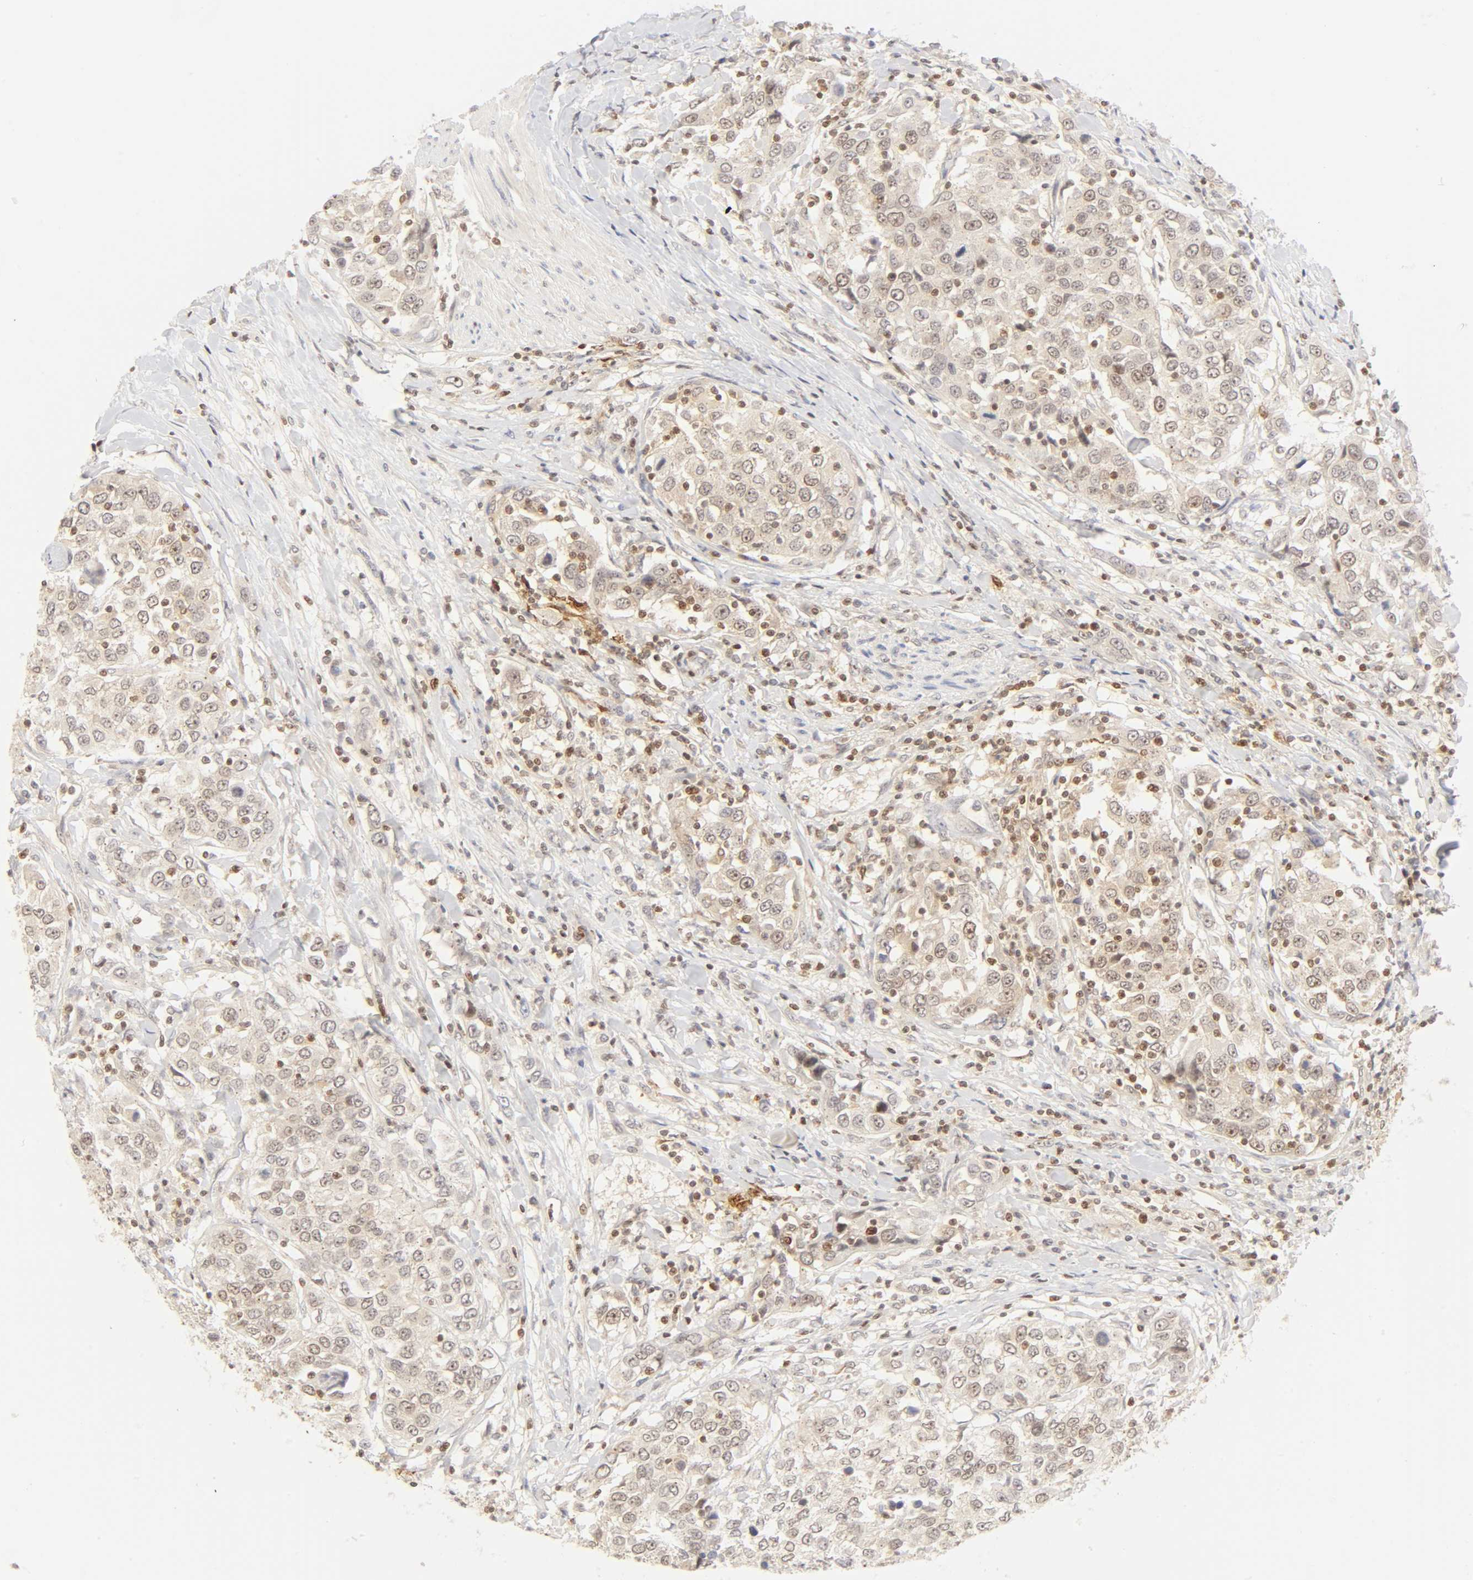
{"staining": {"intensity": "moderate", "quantity": "25%-75%", "location": "cytoplasmic/membranous,nuclear"}, "tissue": "urothelial cancer", "cell_type": "Tumor cells", "image_type": "cancer", "snomed": [{"axis": "morphology", "description": "Urothelial carcinoma, High grade"}, {"axis": "topography", "description": "Urinary bladder"}], "caption": "High-grade urothelial carcinoma stained with DAB immunohistochemistry (IHC) reveals medium levels of moderate cytoplasmic/membranous and nuclear positivity in about 25%-75% of tumor cells.", "gene": "KIF2A", "patient": {"sex": "female", "age": 80}}